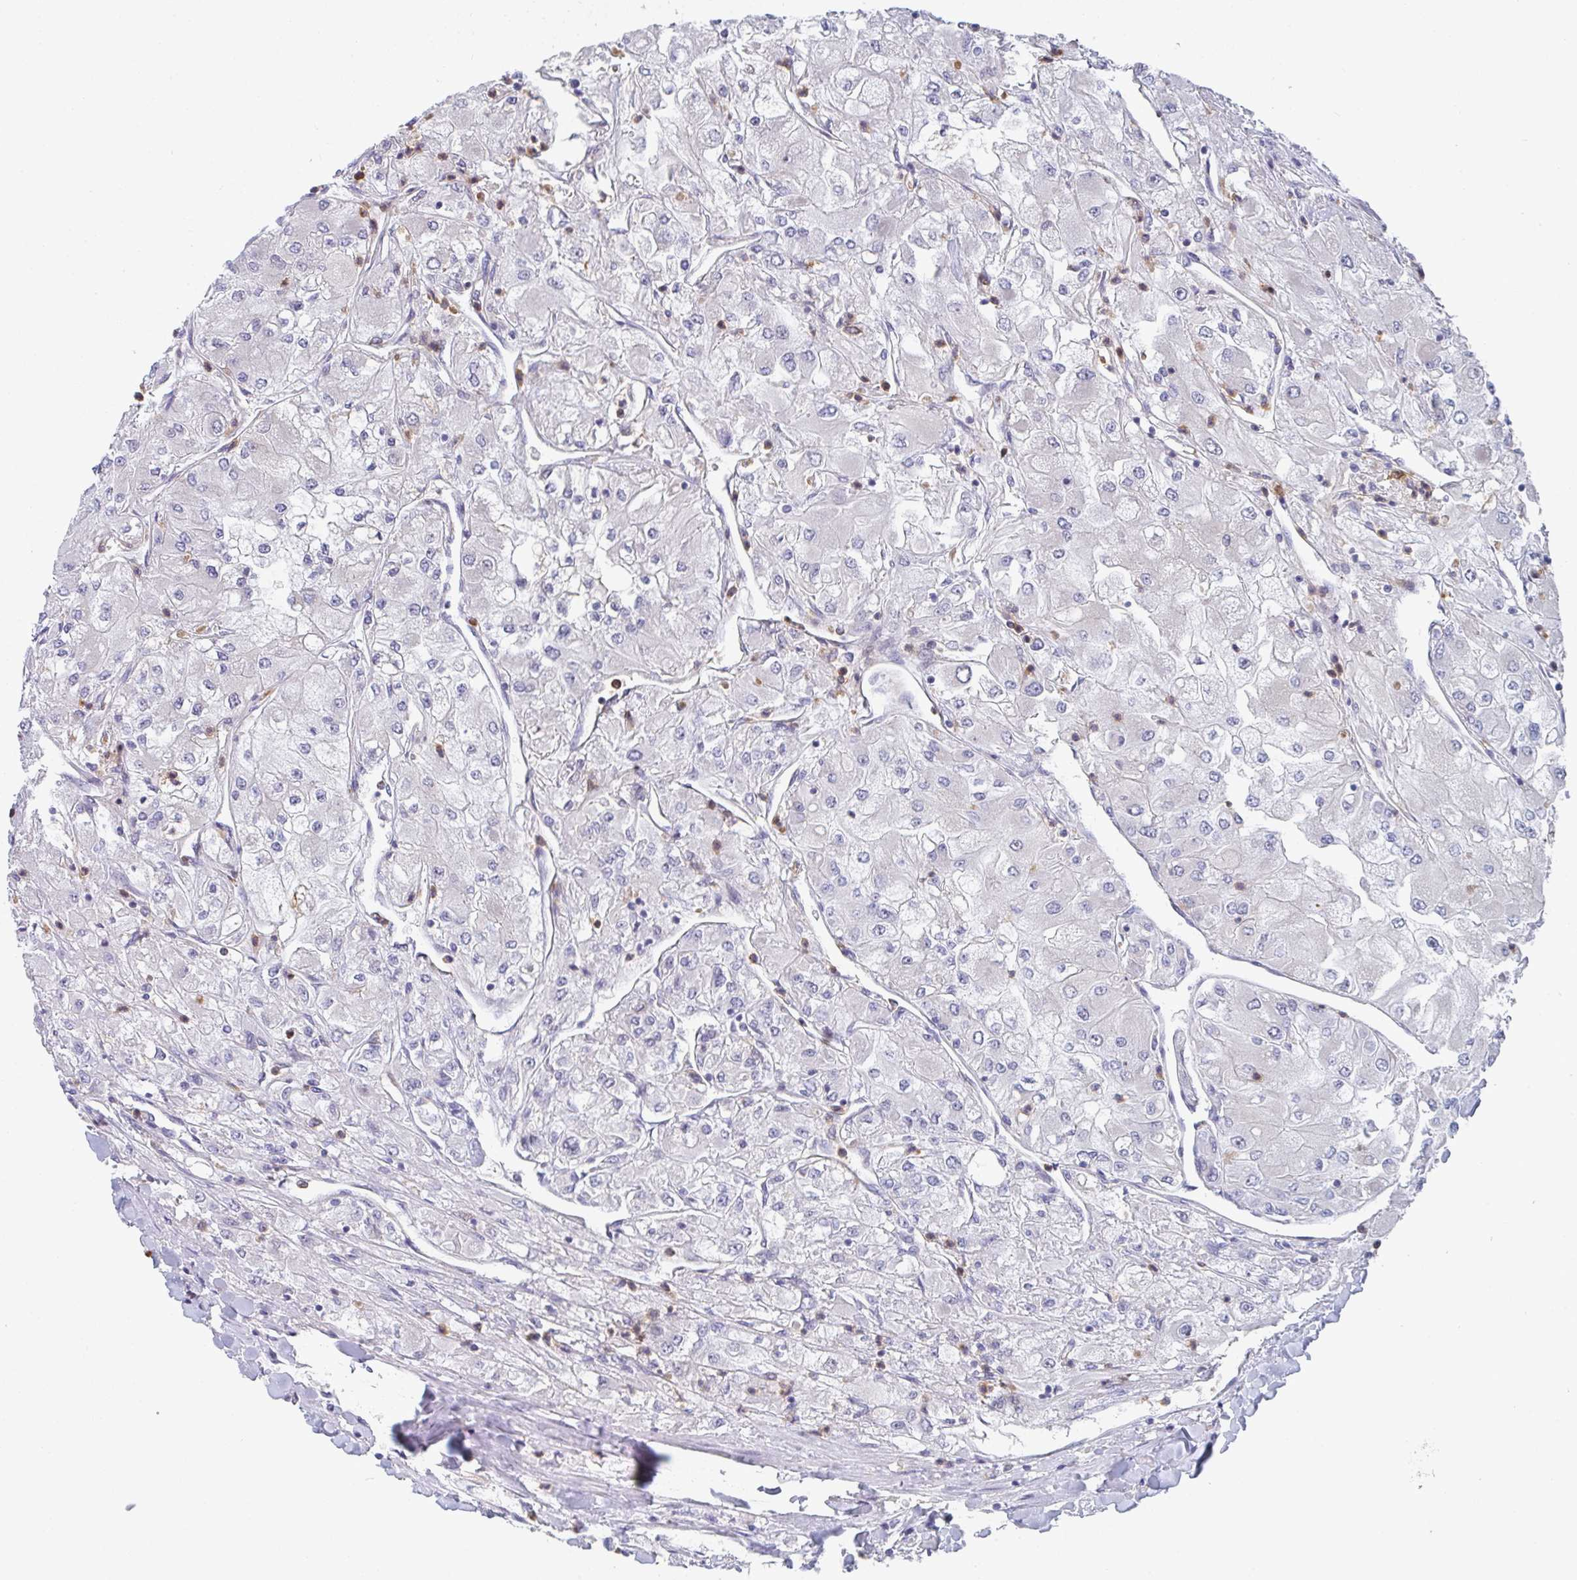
{"staining": {"intensity": "negative", "quantity": "none", "location": "none"}, "tissue": "renal cancer", "cell_type": "Tumor cells", "image_type": "cancer", "snomed": [{"axis": "morphology", "description": "Adenocarcinoma, NOS"}, {"axis": "topography", "description": "Kidney"}], "caption": "Immunohistochemistry micrograph of human adenocarcinoma (renal) stained for a protein (brown), which displays no expression in tumor cells.", "gene": "KLHL33", "patient": {"sex": "male", "age": 80}}